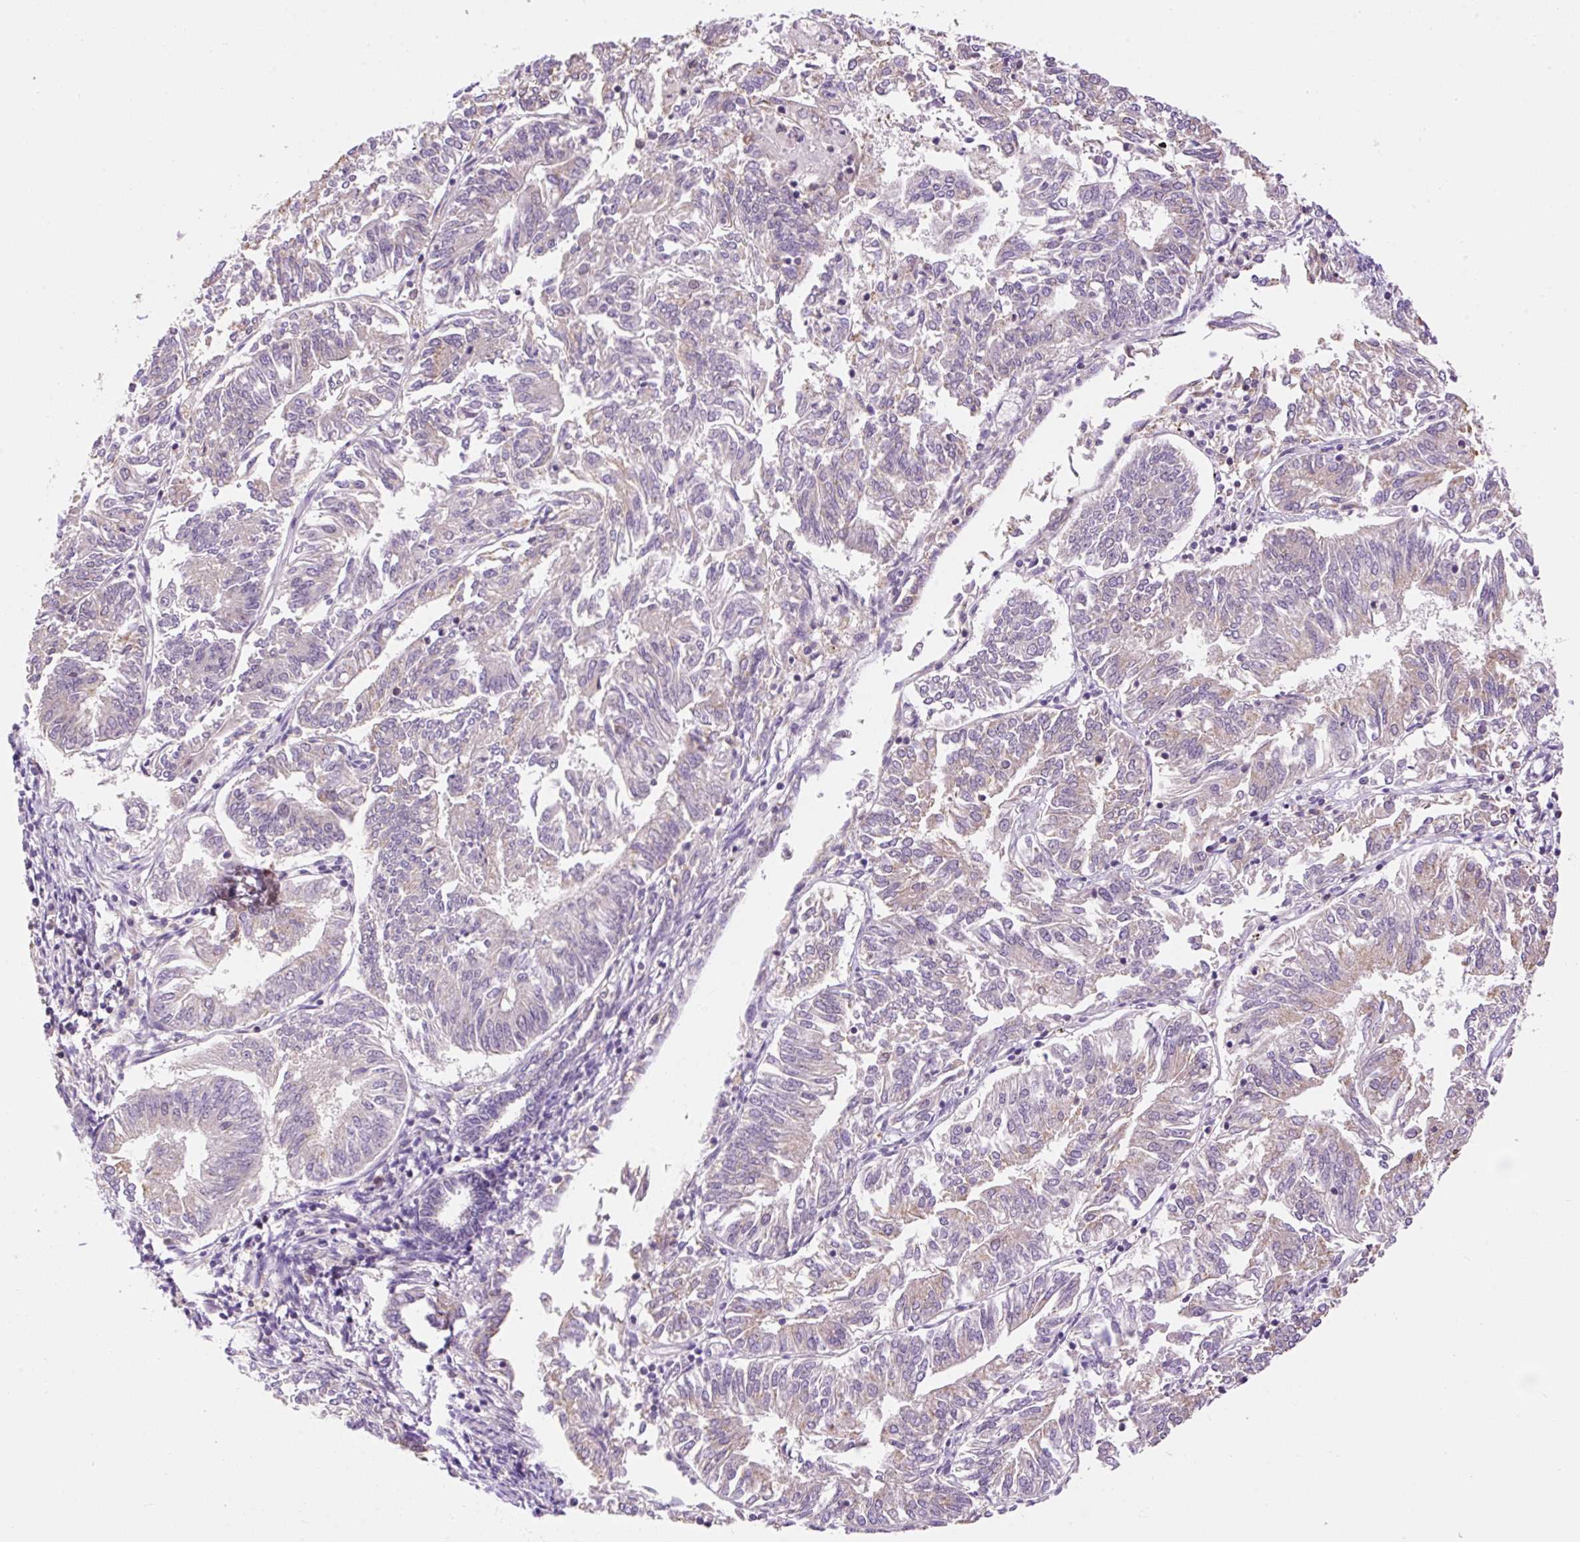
{"staining": {"intensity": "weak", "quantity": "<25%", "location": "cytoplasmic/membranous"}, "tissue": "endometrial cancer", "cell_type": "Tumor cells", "image_type": "cancer", "snomed": [{"axis": "morphology", "description": "Adenocarcinoma, NOS"}, {"axis": "topography", "description": "Endometrium"}], "caption": "An immunohistochemistry (IHC) photomicrograph of adenocarcinoma (endometrial) is shown. There is no staining in tumor cells of adenocarcinoma (endometrial).", "gene": "CARD11", "patient": {"sex": "female", "age": 58}}